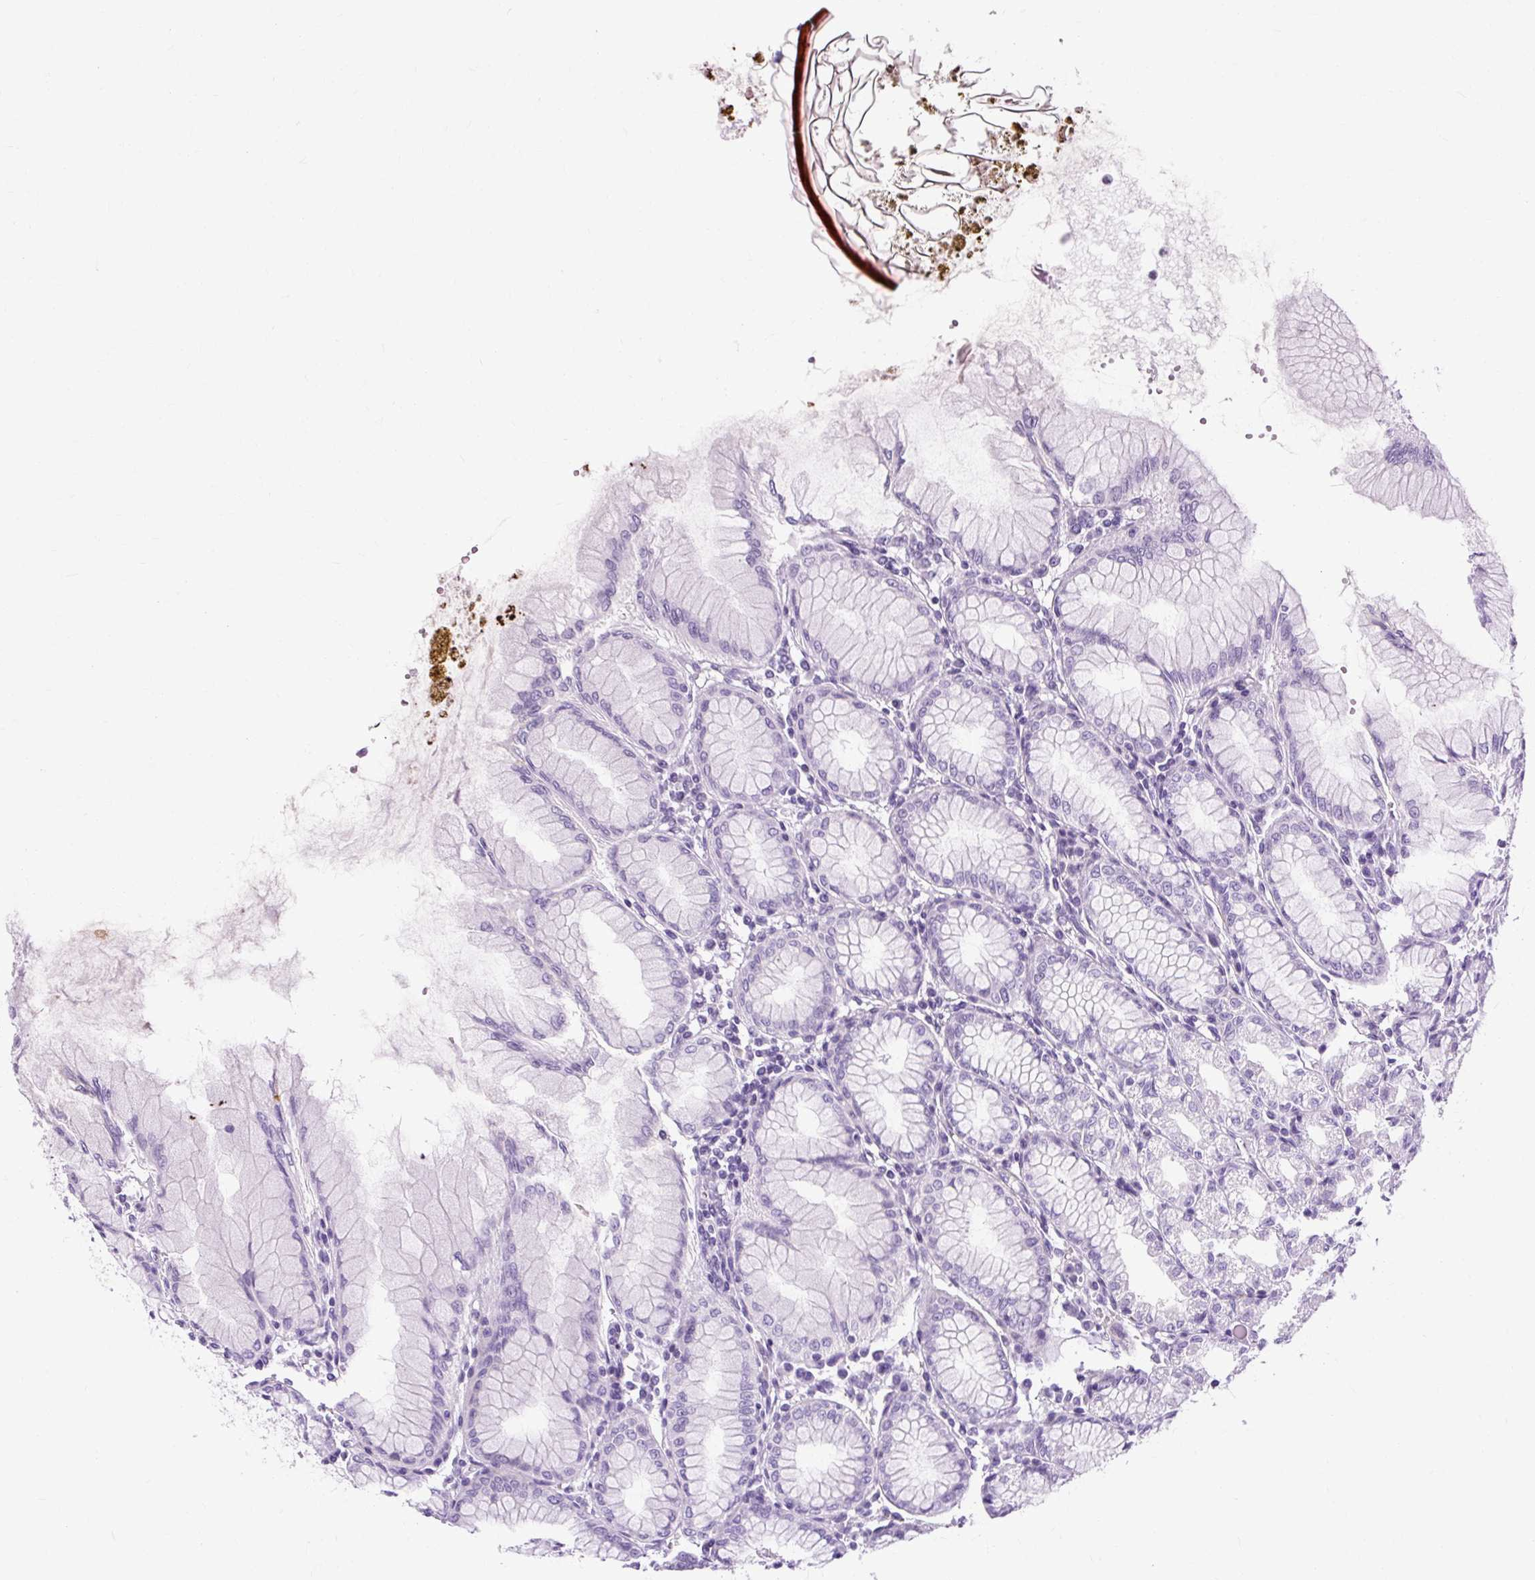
{"staining": {"intensity": "negative", "quantity": "none", "location": "none"}, "tissue": "stomach", "cell_type": "Glandular cells", "image_type": "normal", "snomed": [{"axis": "morphology", "description": "Normal tissue, NOS"}, {"axis": "topography", "description": "Stomach"}], "caption": "Immunohistochemistry (IHC) histopathology image of unremarkable stomach stained for a protein (brown), which exhibits no staining in glandular cells.", "gene": "OOEP", "patient": {"sex": "female", "age": 57}}